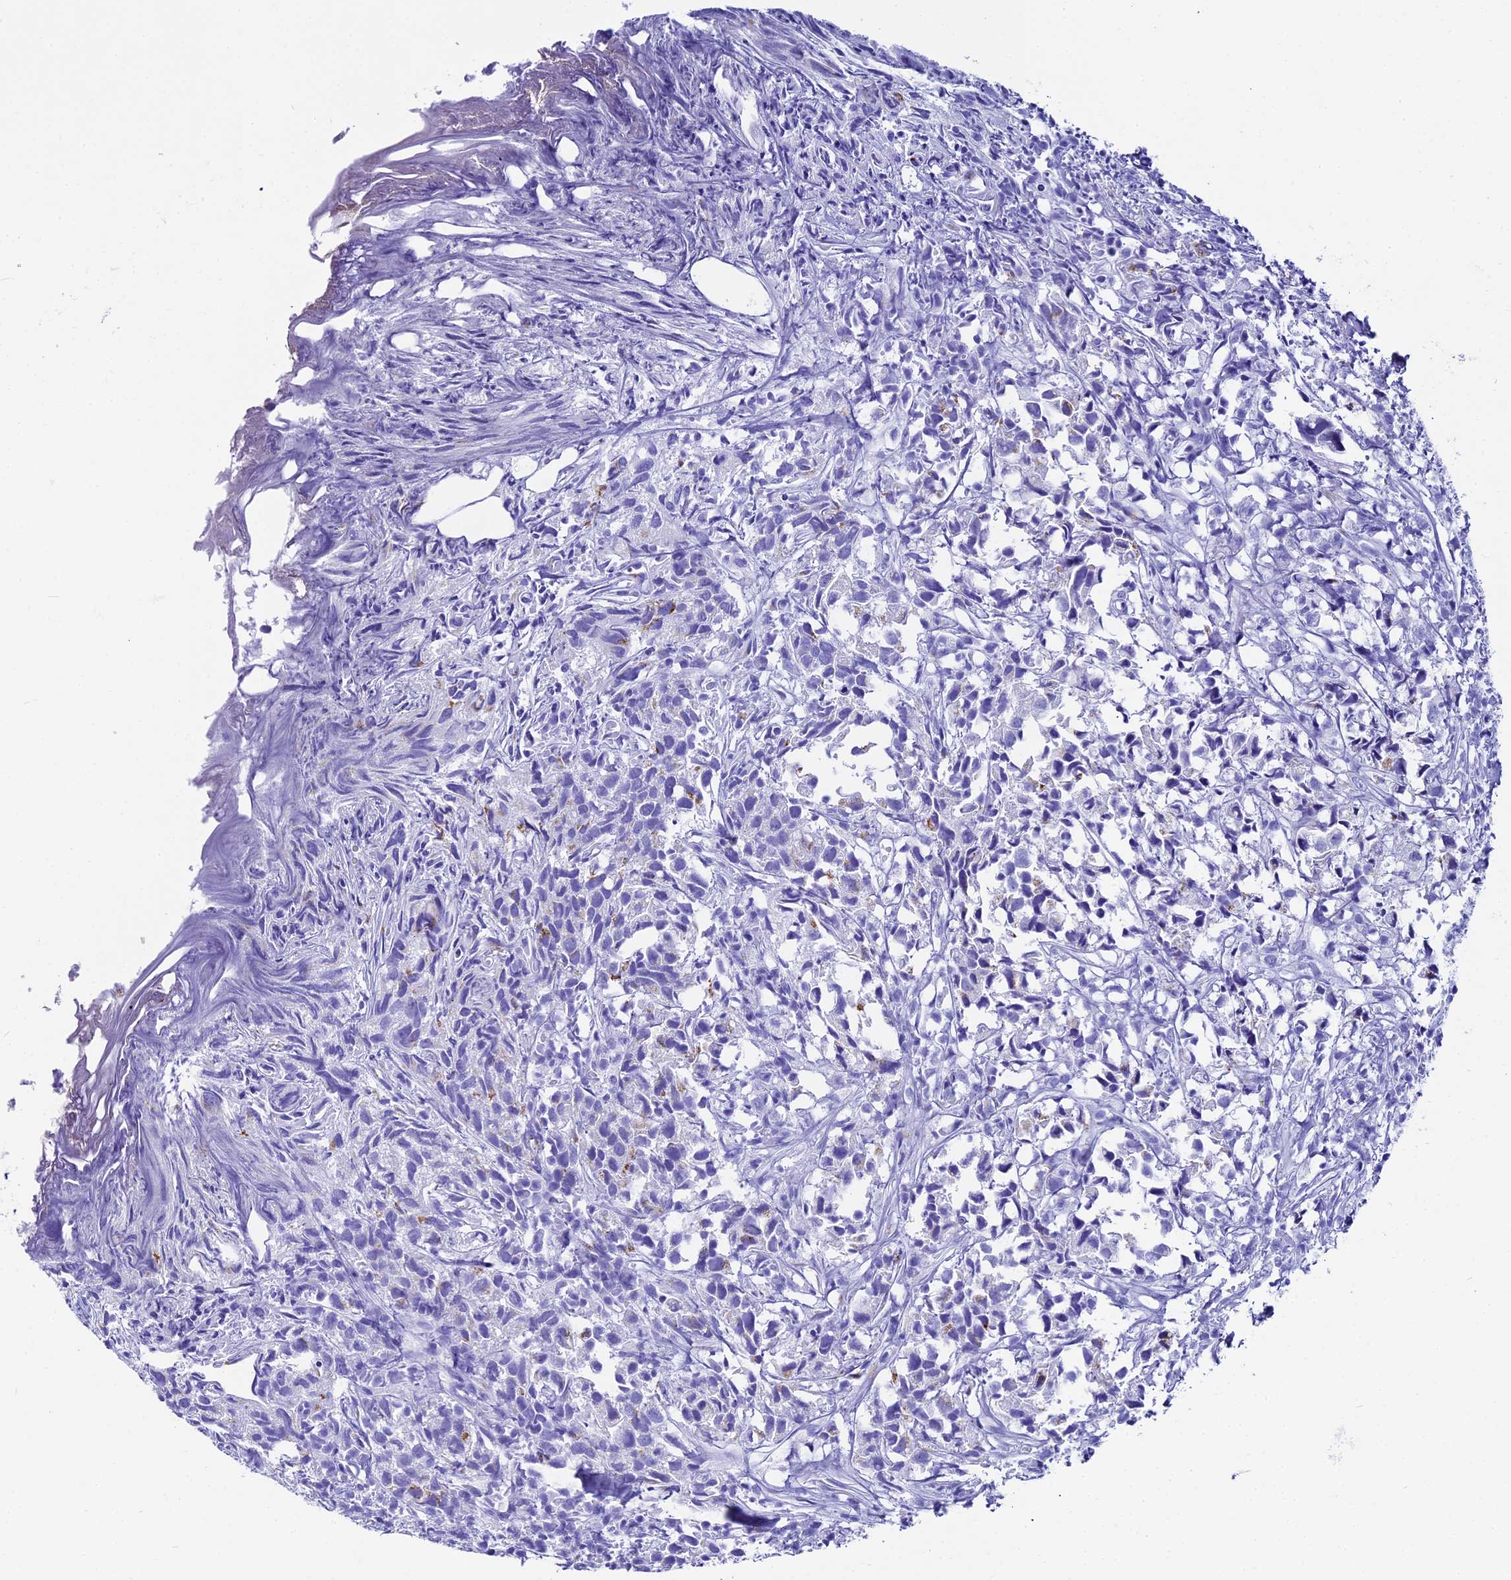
{"staining": {"intensity": "negative", "quantity": "none", "location": "none"}, "tissue": "urothelial cancer", "cell_type": "Tumor cells", "image_type": "cancer", "snomed": [{"axis": "morphology", "description": "Urothelial carcinoma, High grade"}, {"axis": "topography", "description": "Urinary bladder"}], "caption": "Tumor cells show no significant expression in urothelial cancer.", "gene": "AP3B2", "patient": {"sex": "female", "age": 75}}